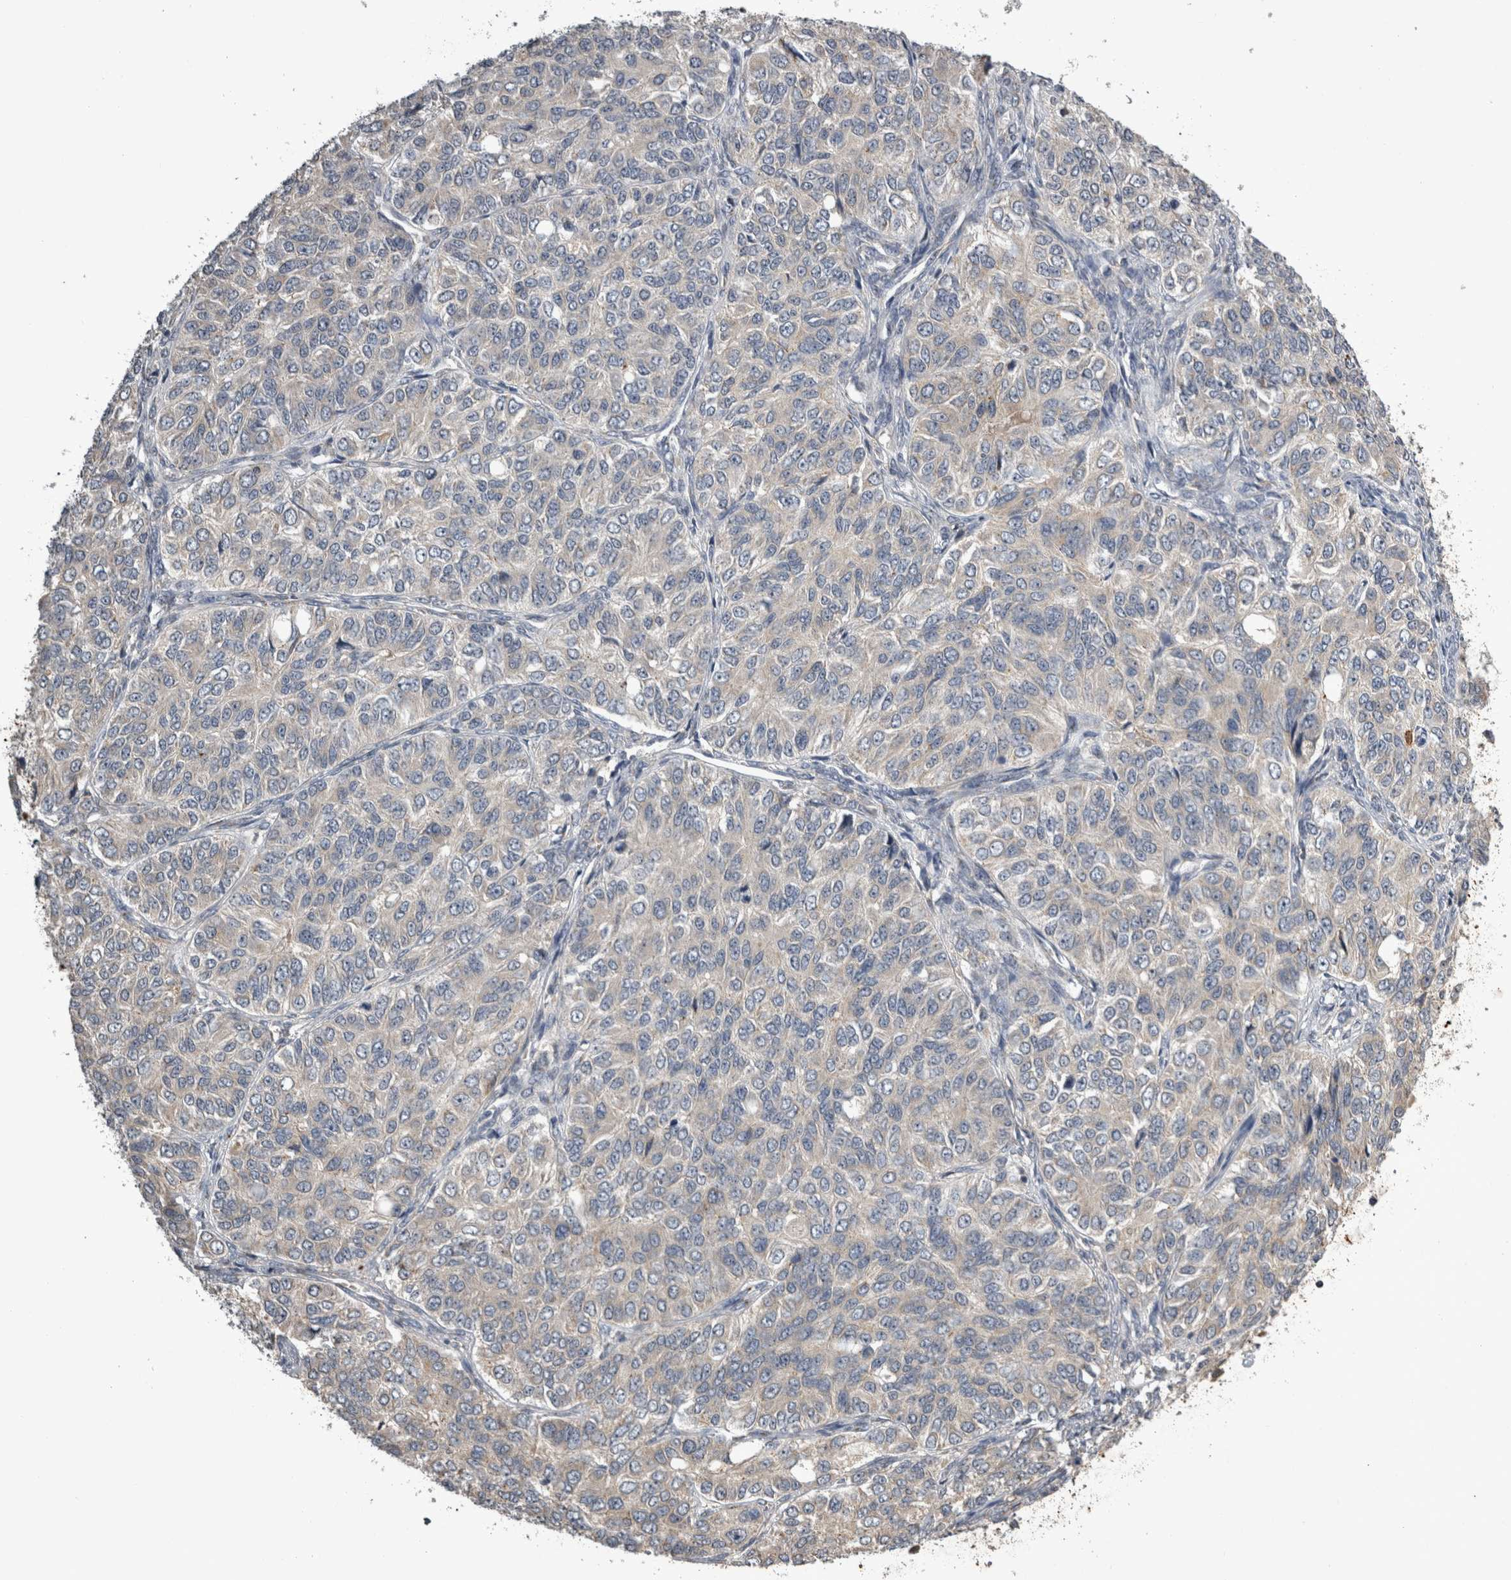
{"staining": {"intensity": "negative", "quantity": "none", "location": "none"}, "tissue": "ovarian cancer", "cell_type": "Tumor cells", "image_type": "cancer", "snomed": [{"axis": "morphology", "description": "Carcinoma, endometroid"}, {"axis": "topography", "description": "Ovary"}], "caption": "Ovarian endometroid carcinoma was stained to show a protein in brown. There is no significant staining in tumor cells.", "gene": "ANXA13", "patient": {"sex": "female", "age": 51}}